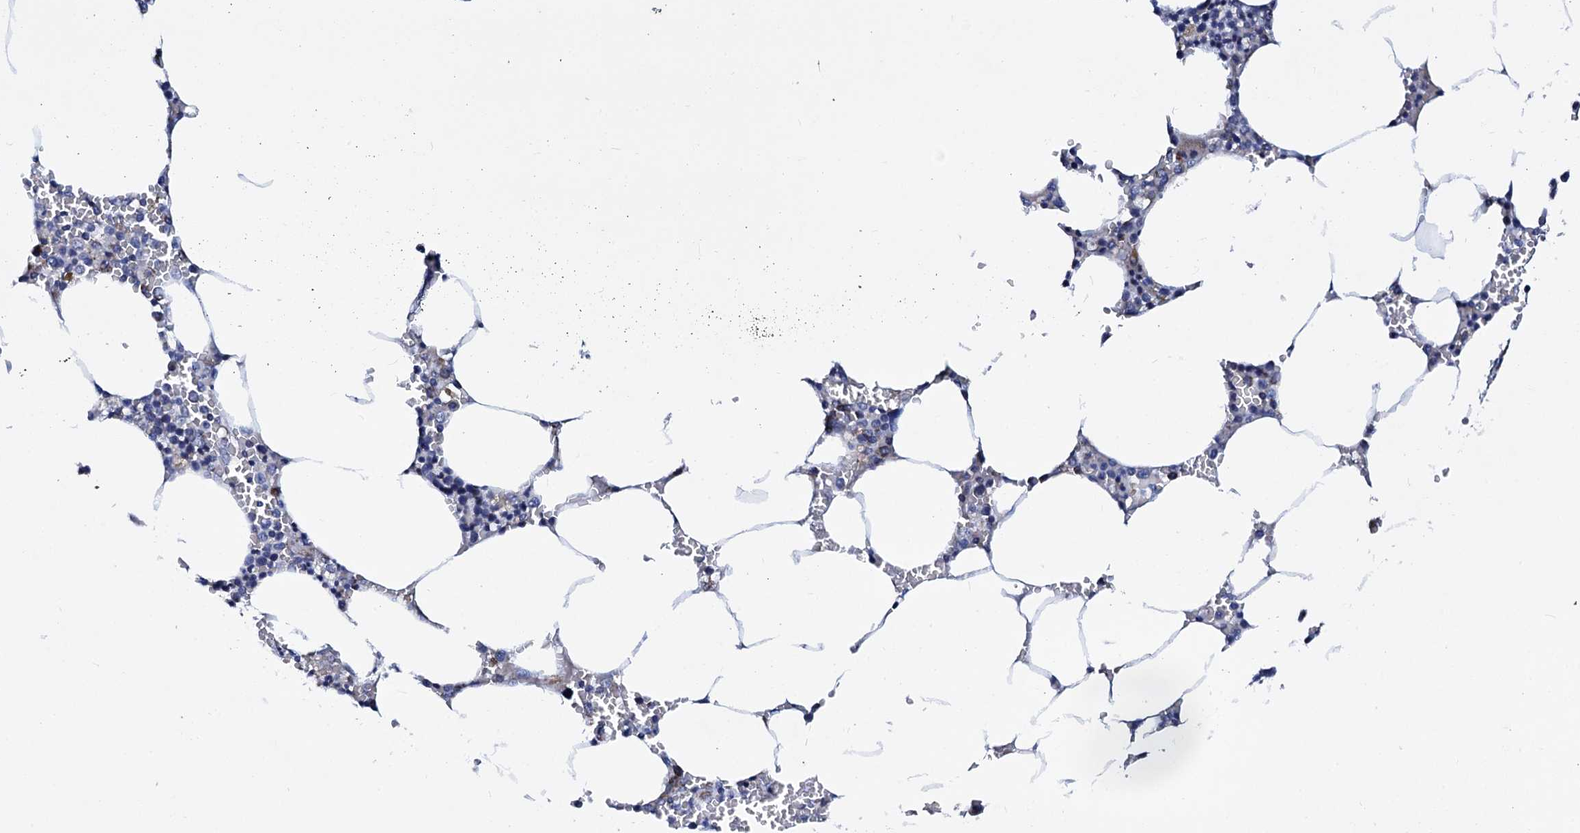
{"staining": {"intensity": "negative", "quantity": "none", "location": "none"}, "tissue": "bone marrow", "cell_type": "Hematopoietic cells", "image_type": "normal", "snomed": [{"axis": "morphology", "description": "Normal tissue, NOS"}, {"axis": "topography", "description": "Bone marrow"}], "caption": "IHC image of normal bone marrow: bone marrow stained with DAB (3,3'-diaminobenzidine) demonstrates no significant protein positivity in hematopoietic cells.", "gene": "SLC37A4", "patient": {"sex": "male", "age": 70}}